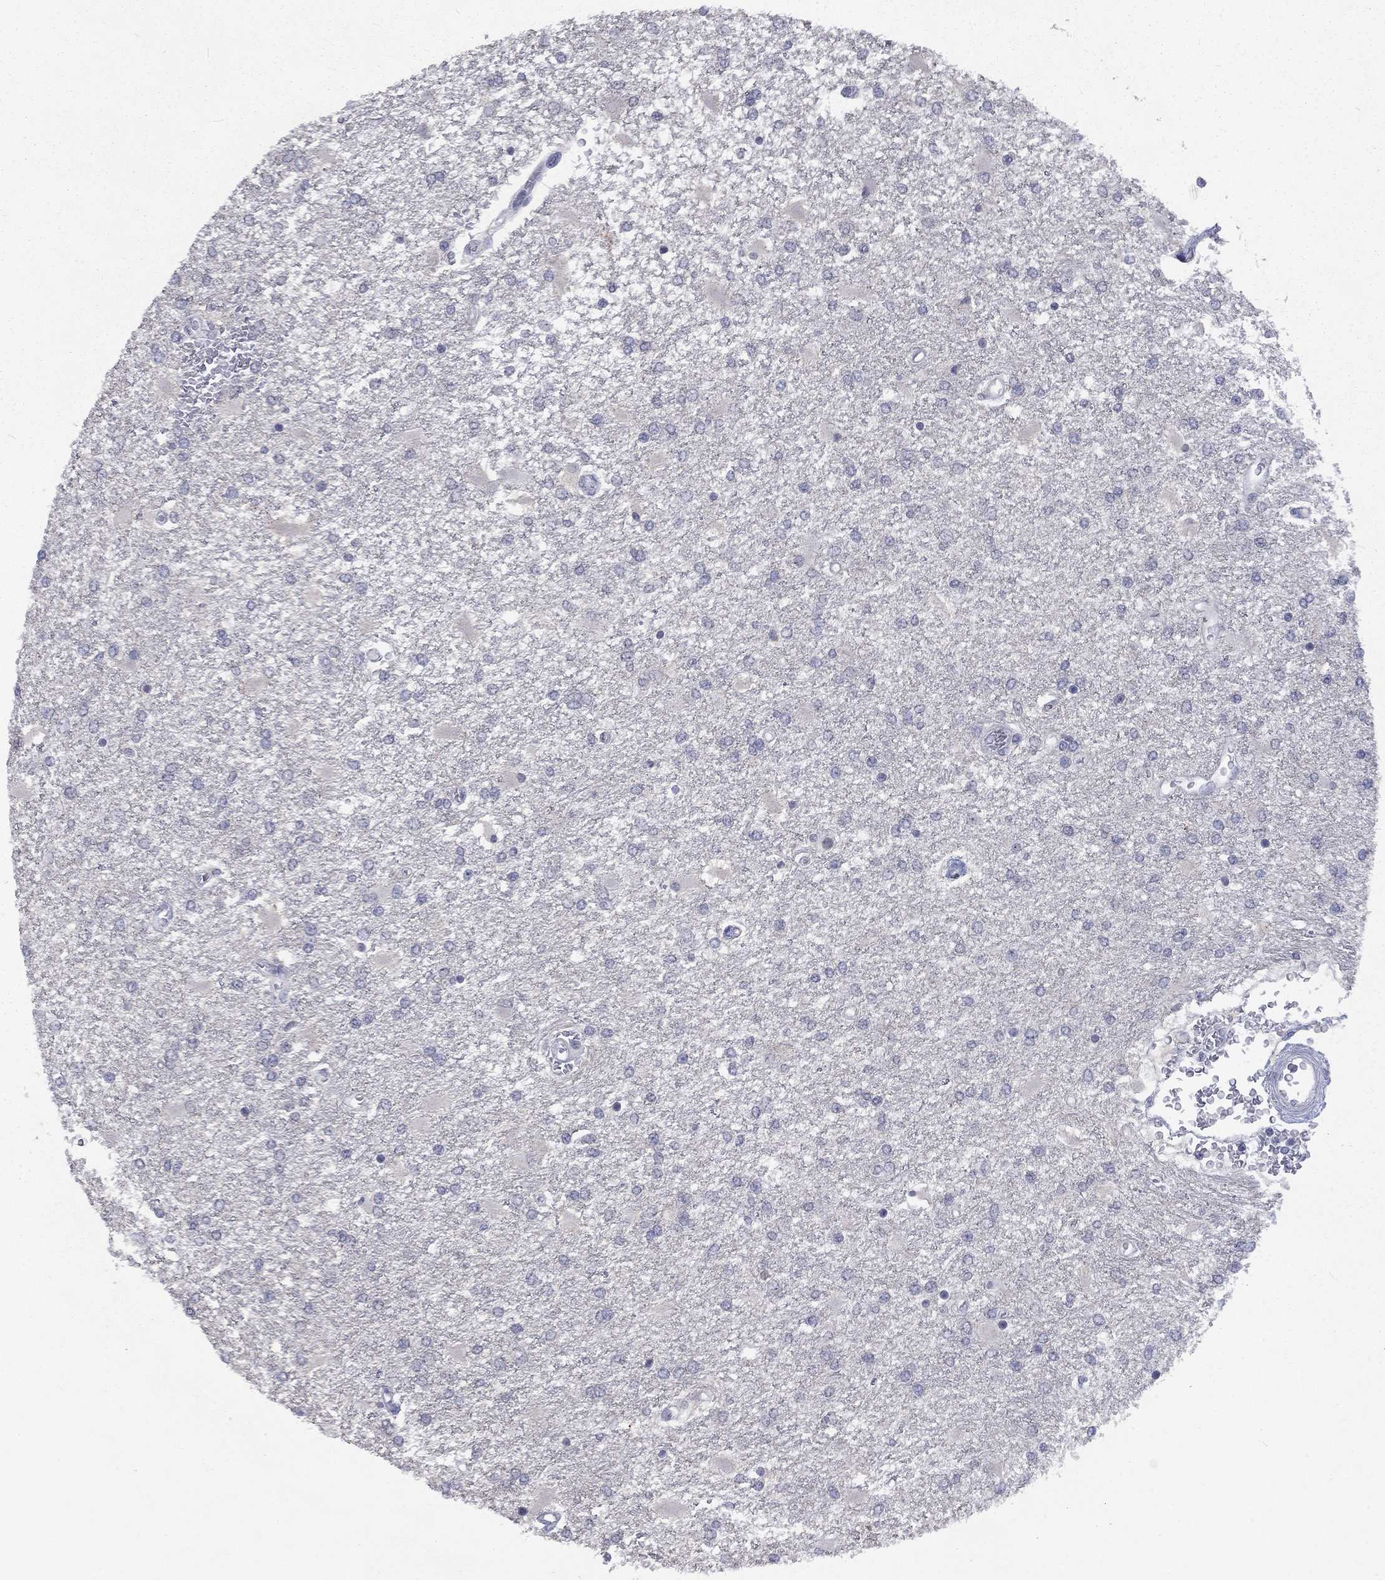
{"staining": {"intensity": "negative", "quantity": "none", "location": "none"}, "tissue": "glioma", "cell_type": "Tumor cells", "image_type": "cancer", "snomed": [{"axis": "morphology", "description": "Glioma, malignant, High grade"}, {"axis": "topography", "description": "Cerebral cortex"}], "caption": "A high-resolution image shows IHC staining of malignant glioma (high-grade), which displays no significant staining in tumor cells. Brightfield microscopy of immunohistochemistry (IHC) stained with DAB (3,3'-diaminobenzidine) (brown) and hematoxylin (blue), captured at high magnification.", "gene": "SPATA33", "patient": {"sex": "male", "age": 79}}